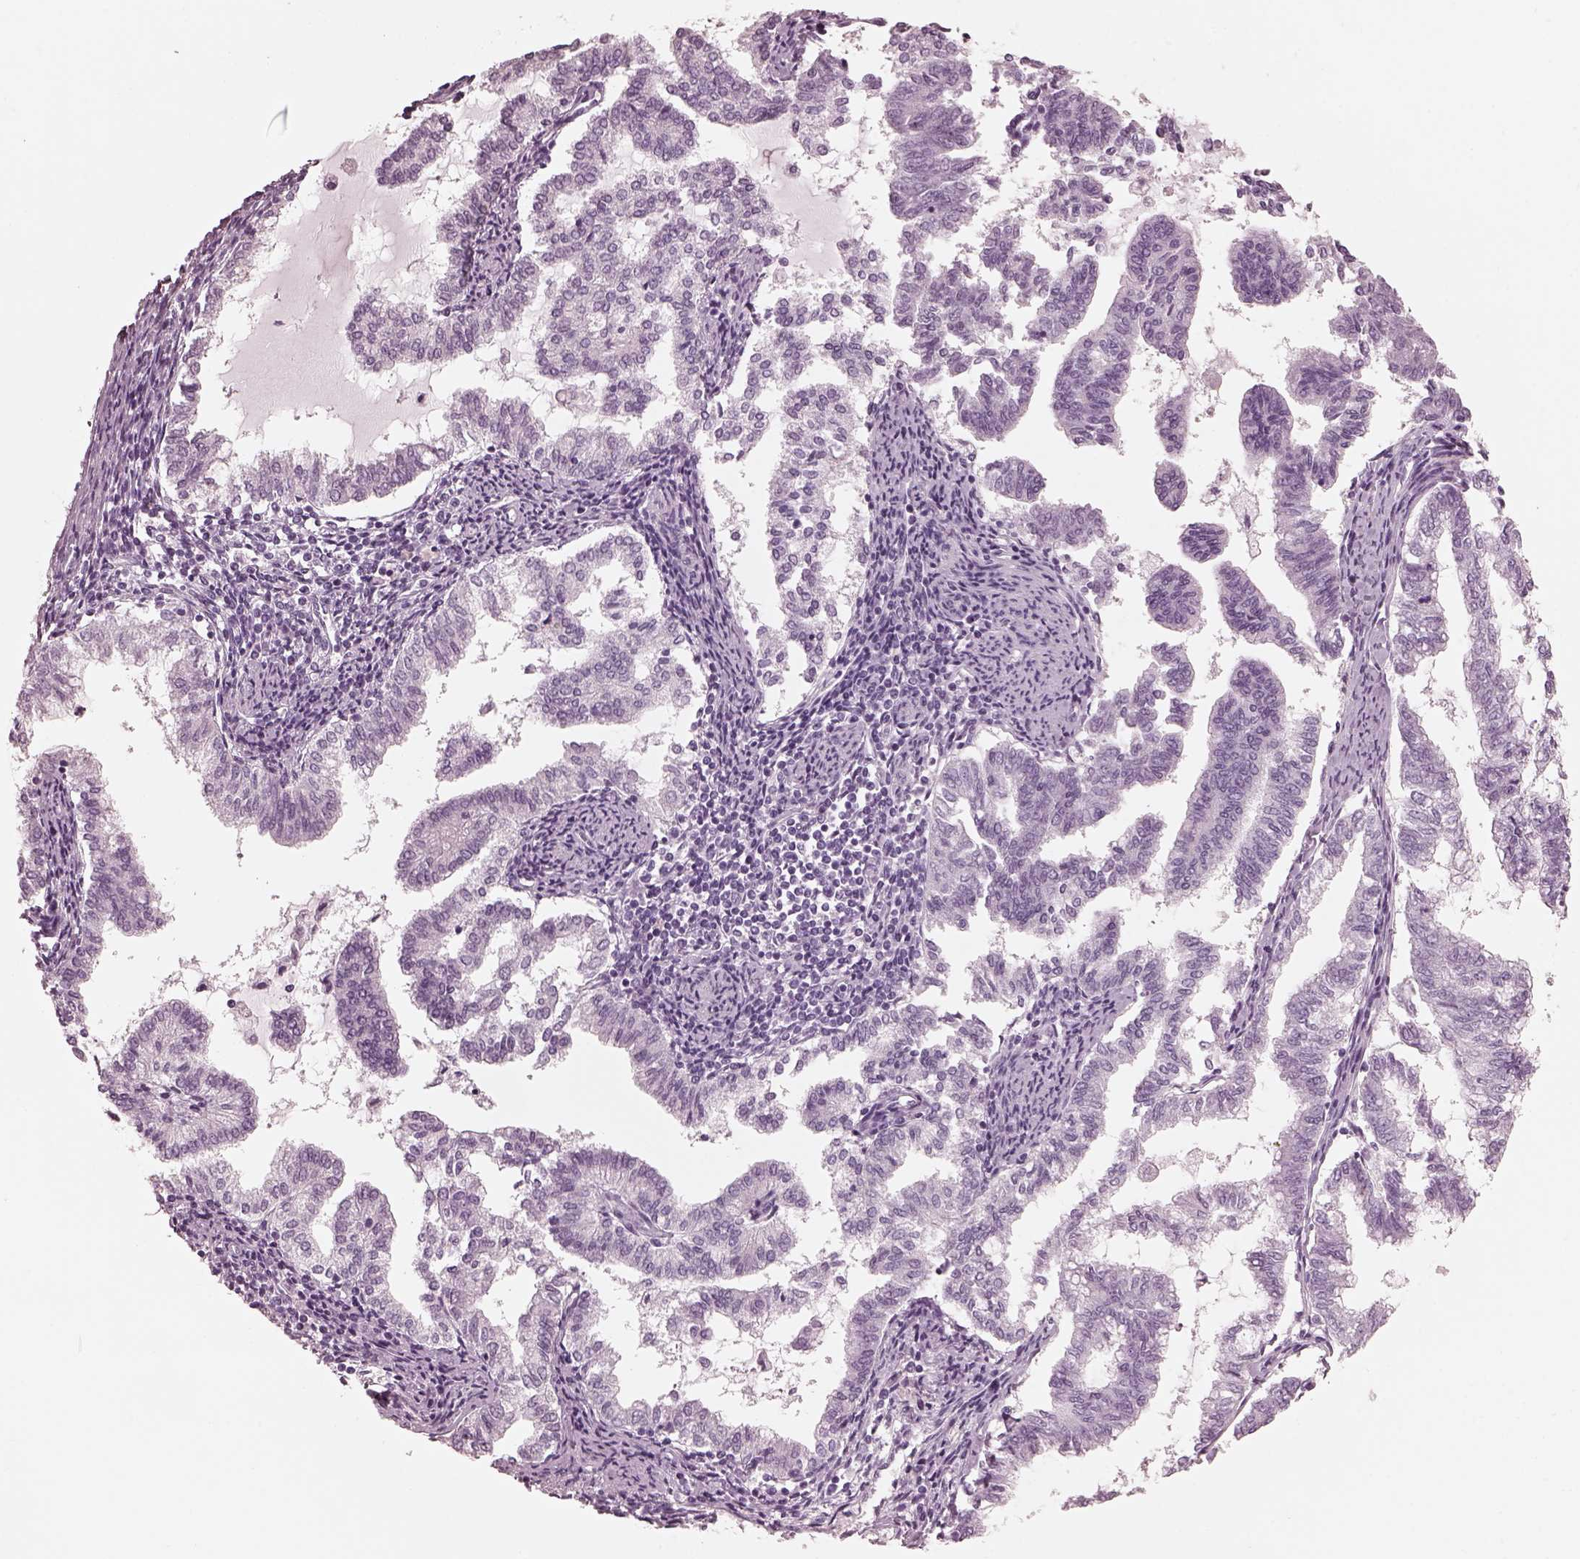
{"staining": {"intensity": "negative", "quantity": "none", "location": "none"}, "tissue": "endometrial cancer", "cell_type": "Tumor cells", "image_type": "cancer", "snomed": [{"axis": "morphology", "description": "Adenocarcinoma, NOS"}, {"axis": "topography", "description": "Endometrium"}], "caption": "IHC of endometrial cancer (adenocarcinoma) shows no expression in tumor cells.", "gene": "FABP9", "patient": {"sex": "female", "age": 79}}